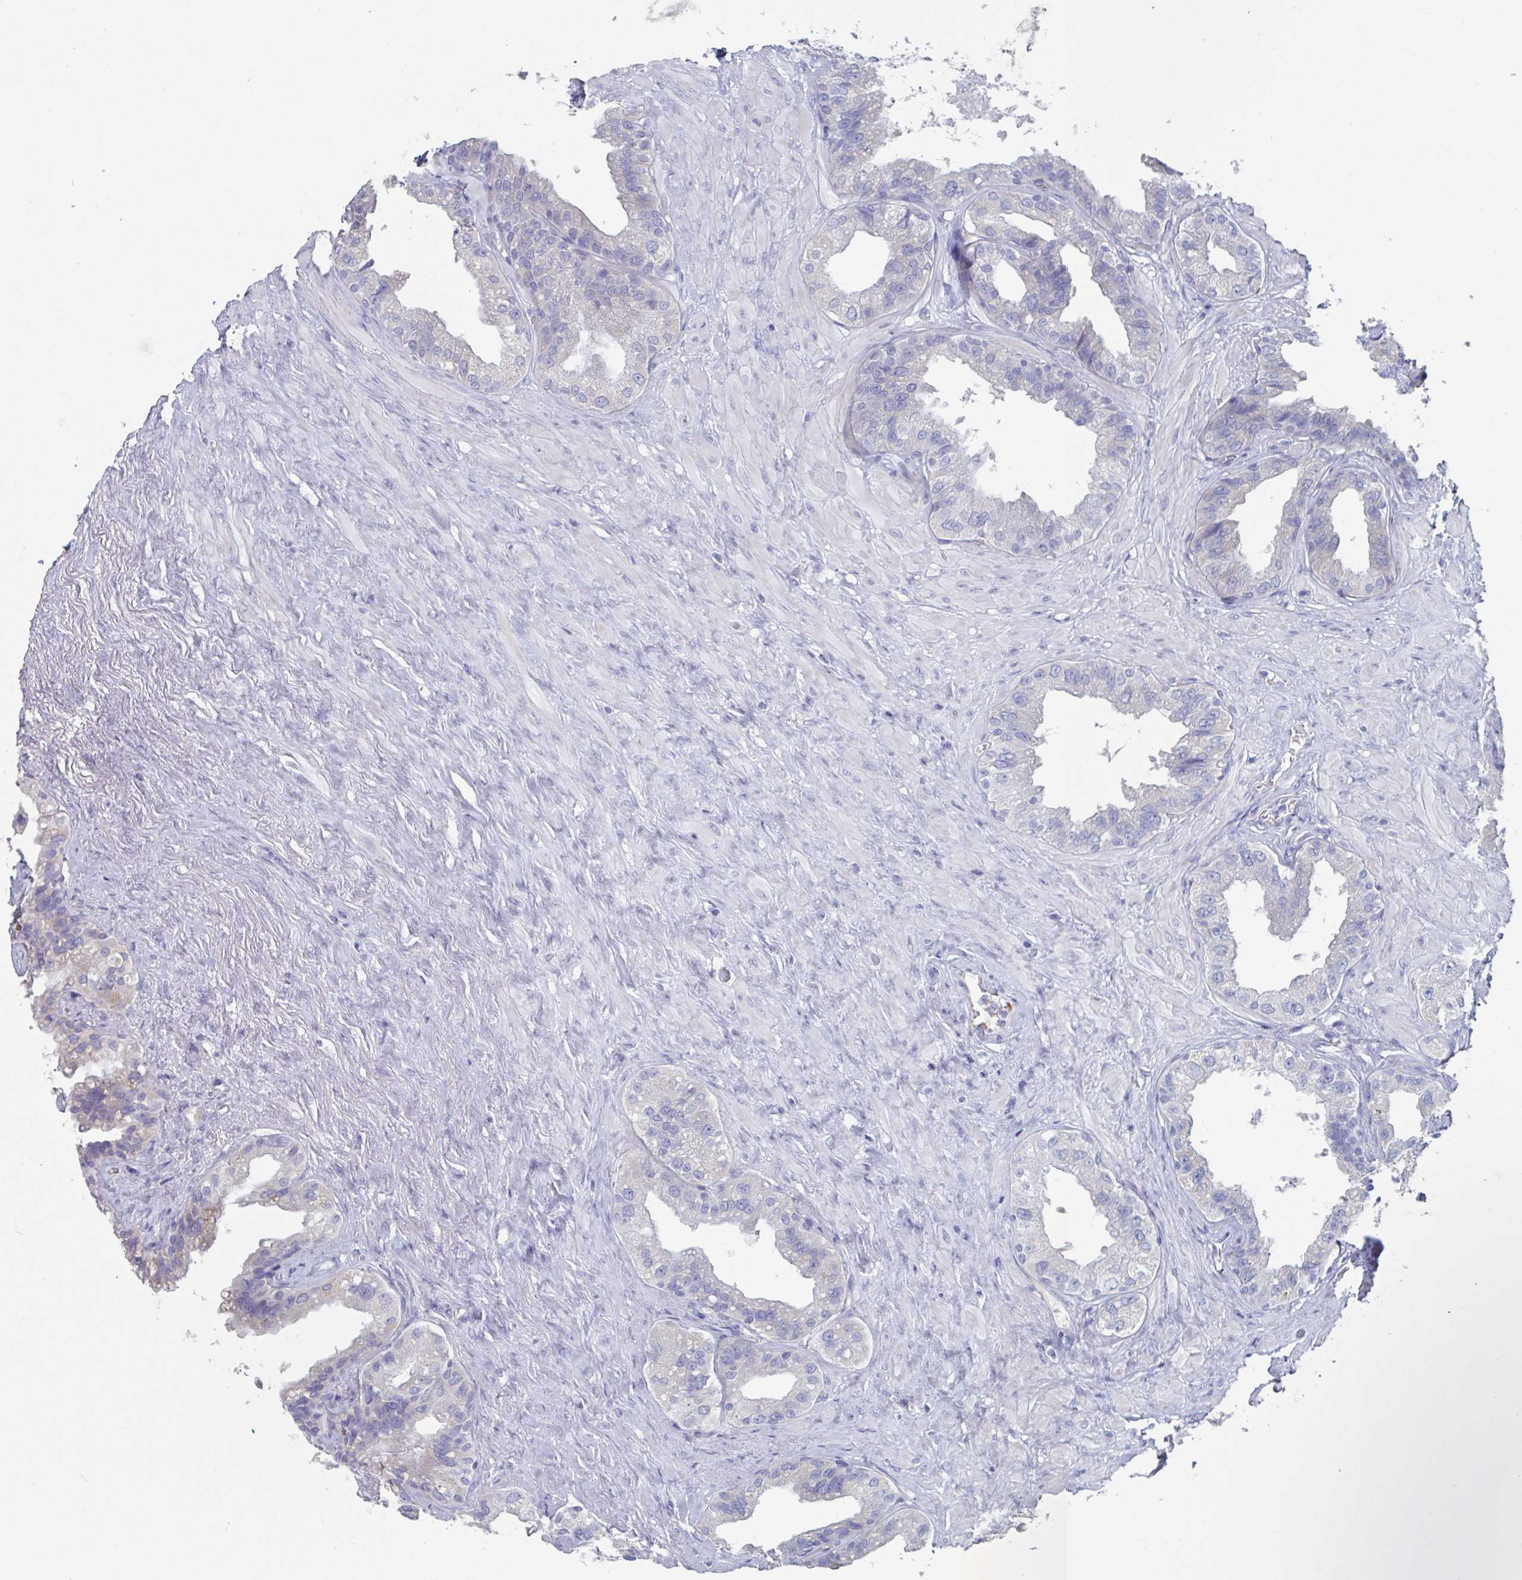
{"staining": {"intensity": "negative", "quantity": "none", "location": "none"}, "tissue": "seminal vesicle", "cell_type": "Glandular cells", "image_type": "normal", "snomed": [{"axis": "morphology", "description": "Normal tissue, NOS"}, {"axis": "topography", "description": "Seminal veicle"}, {"axis": "topography", "description": "Peripheral nerve tissue"}], "caption": "This photomicrograph is of unremarkable seminal vesicle stained with immunohistochemistry (IHC) to label a protein in brown with the nuclei are counter-stained blue. There is no positivity in glandular cells.", "gene": "ABHD16A", "patient": {"sex": "male", "age": 76}}